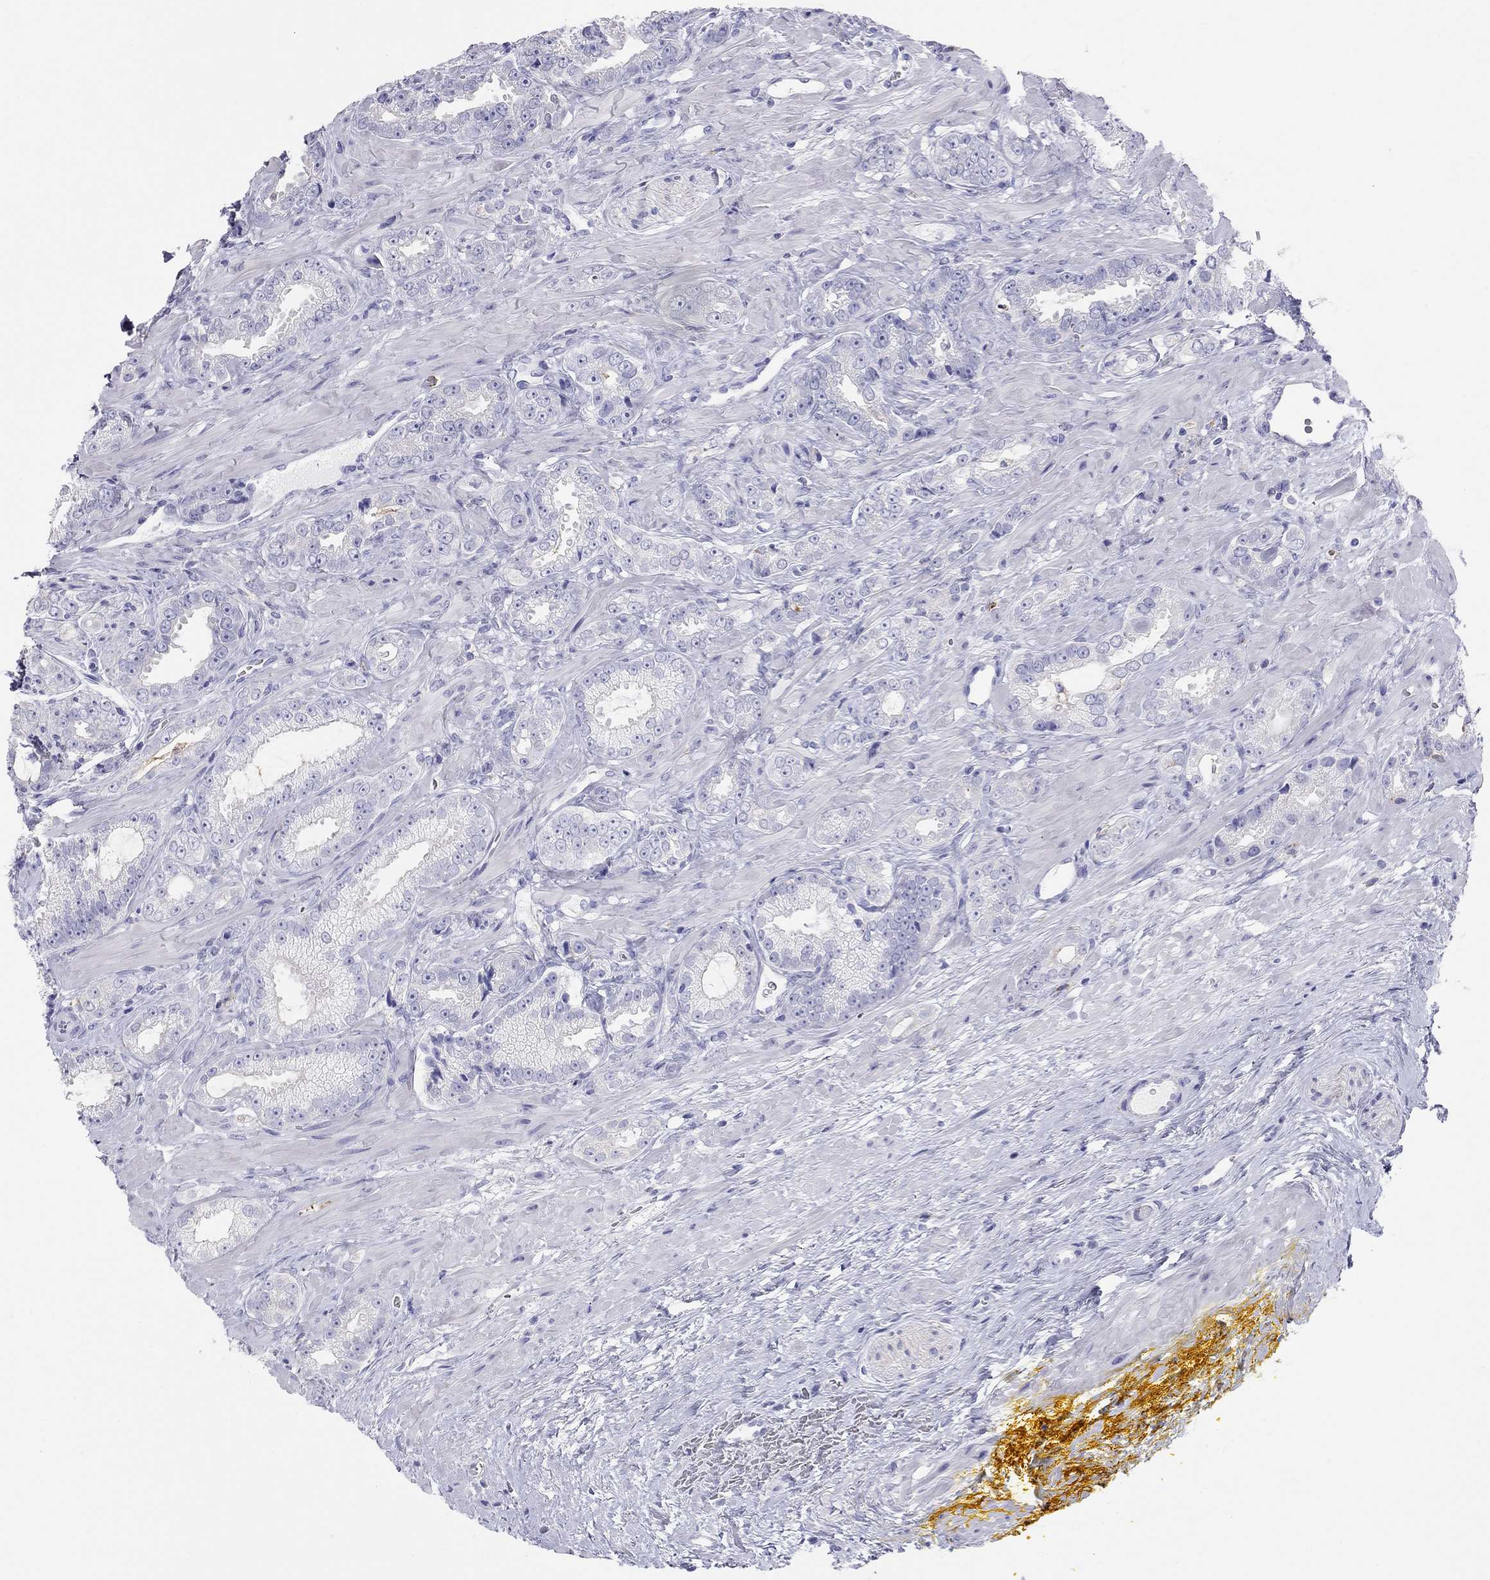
{"staining": {"intensity": "negative", "quantity": "none", "location": "none"}, "tissue": "prostate cancer", "cell_type": "Tumor cells", "image_type": "cancer", "snomed": [{"axis": "morphology", "description": "Adenocarcinoma, NOS"}, {"axis": "topography", "description": "Prostate"}], "caption": "A high-resolution image shows immunohistochemistry staining of prostate cancer (adenocarcinoma), which displays no significant positivity in tumor cells.", "gene": "HLA-DQB2", "patient": {"sex": "male", "age": 67}}